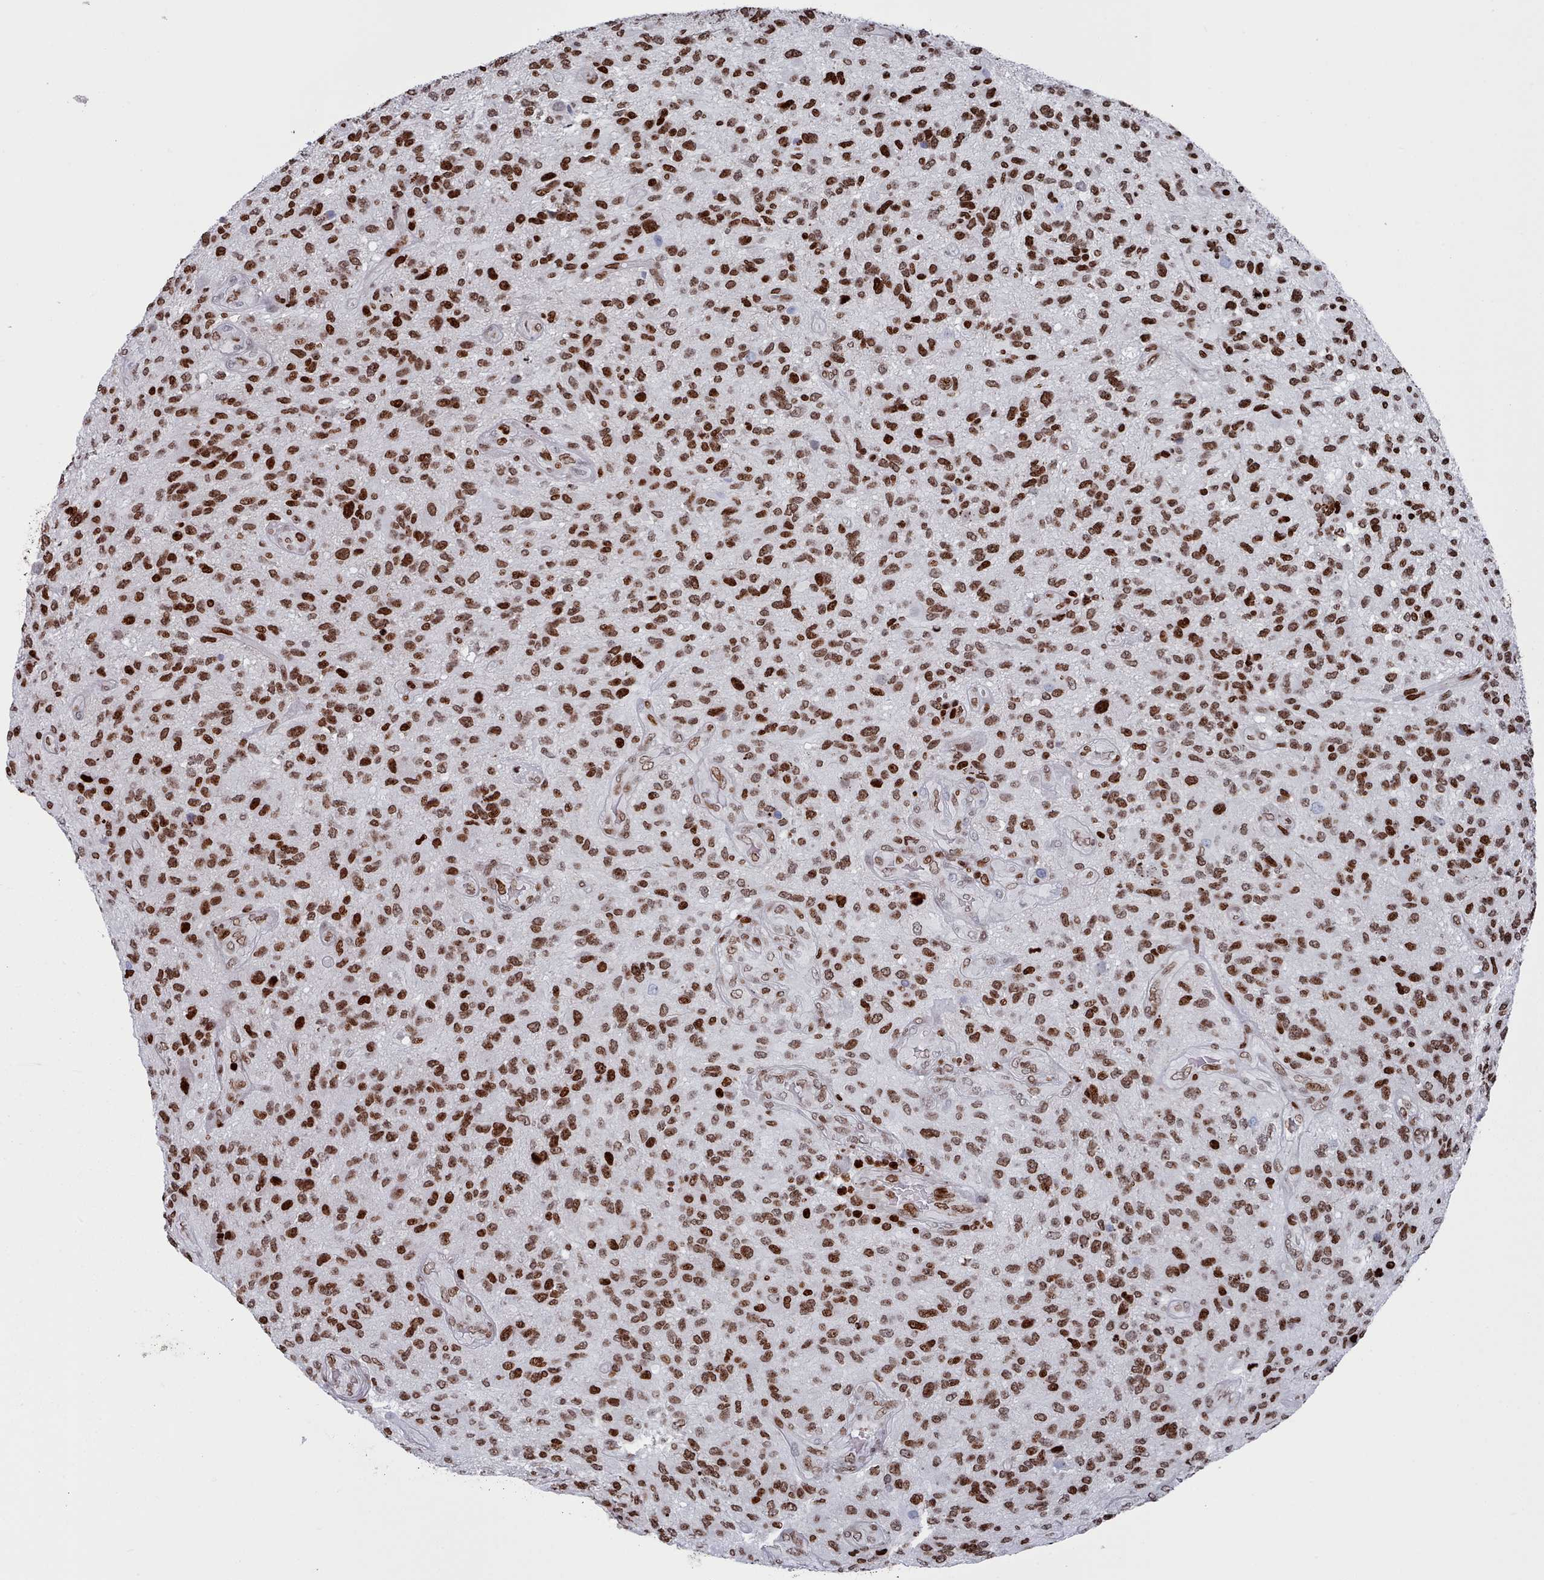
{"staining": {"intensity": "strong", "quantity": ">75%", "location": "nuclear"}, "tissue": "glioma", "cell_type": "Tumor cells", "image_type": "cancer", "snomed": [{"axis": "morphology", "description": "Glioma, malignant, High grade"}, {"axis": "topography", "description": "Brain"}], "caption": "Malignant glioma (high-grade) stained with a protein marker shows strong staining in tumor cells.", "gene": "PCDHB12", "patient": {"sex": "male", "age": 47}}